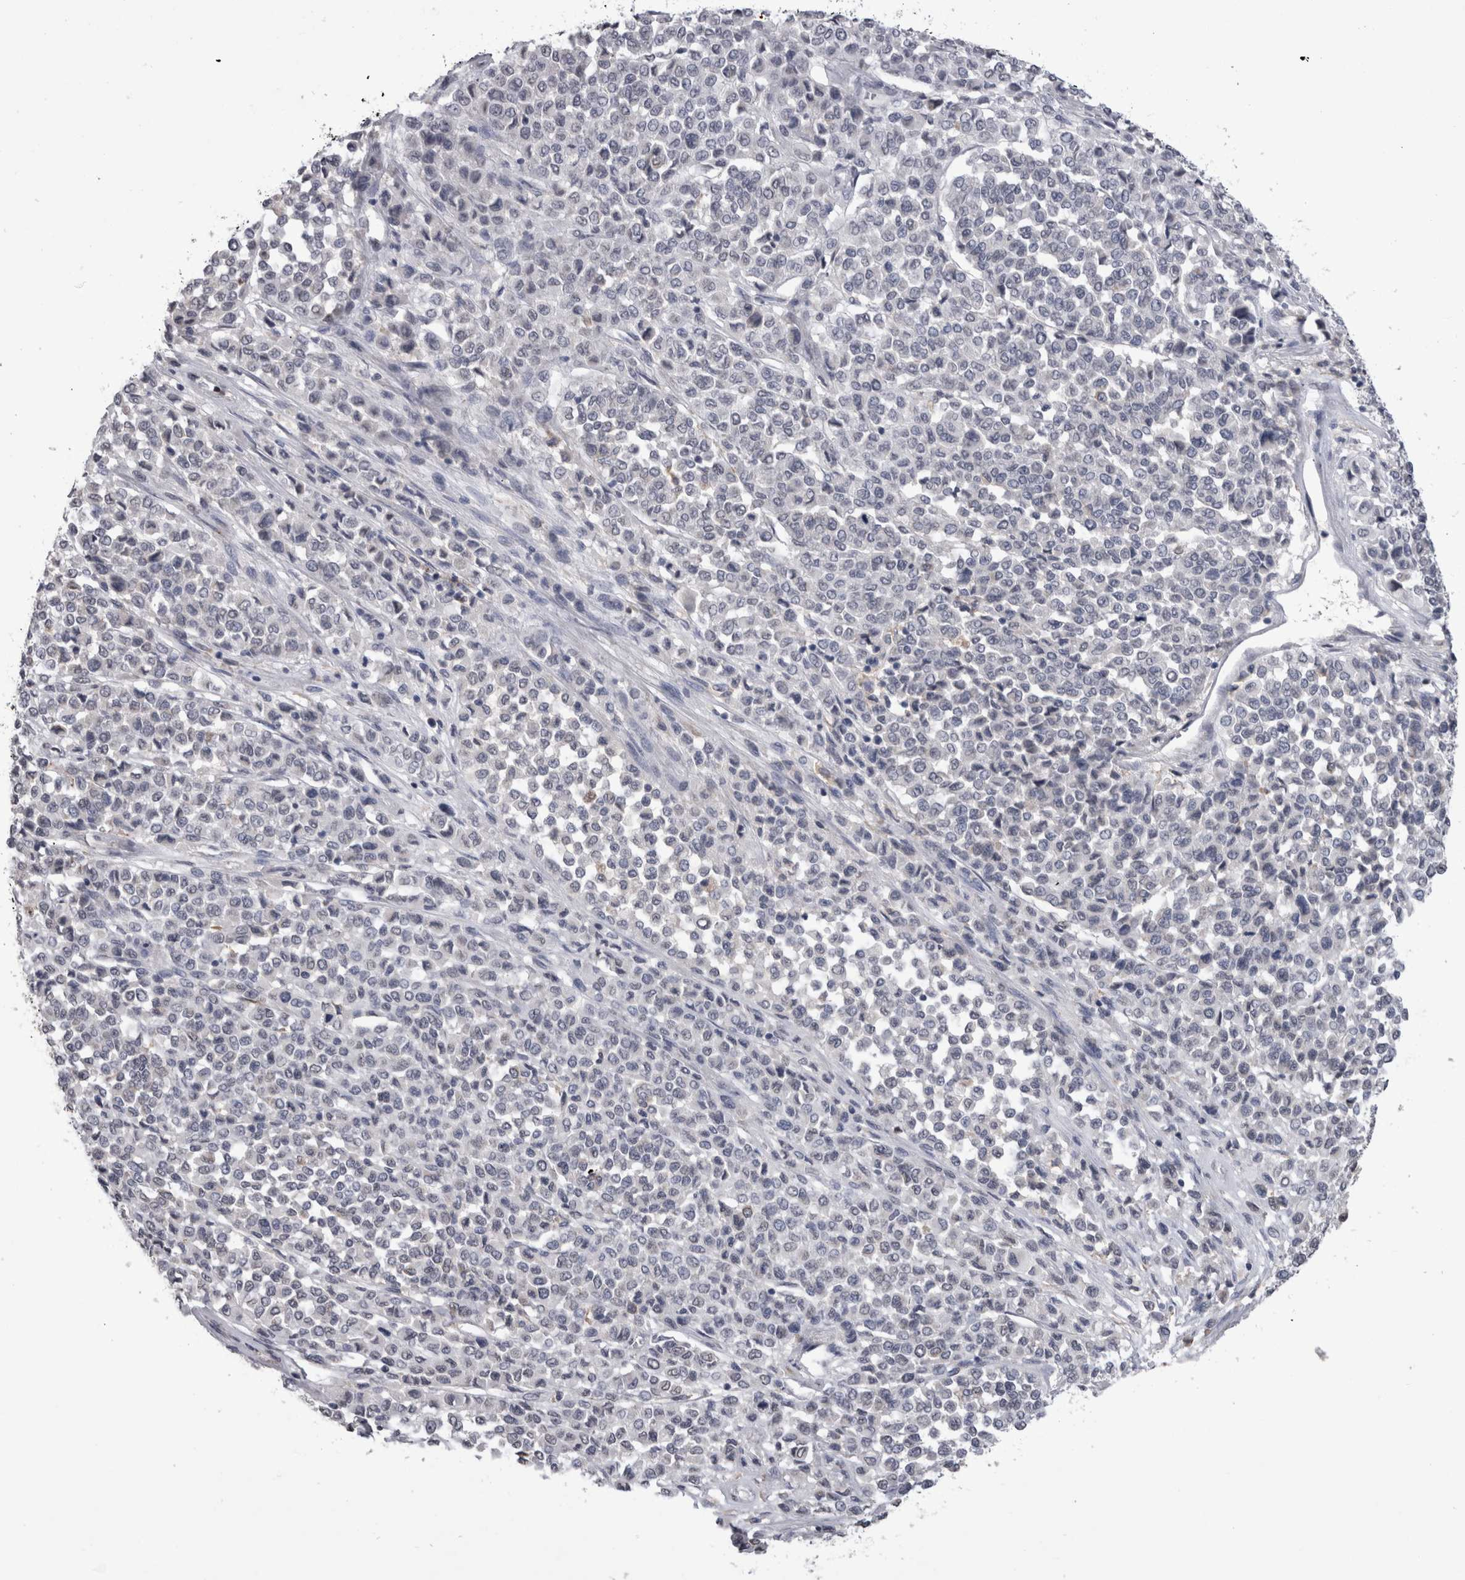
{"staining": {"intensity": "negative", "quantity": "none", "location": "none"}, "tissue": "melanoma", "cell_type": "Tumor cells", "image_type": "cancer", "snomed": [{"axis": "morphology", "description": "Malignant melanoma, Metastatic site"}, {"axis": "topography", "description": "Pancreas"}], "caption": "Histopathology image shows no significant protein staining in tumor cells of melanoma.", "gene": "PAX5", "patient": {"sex": "female", "age": 30}}